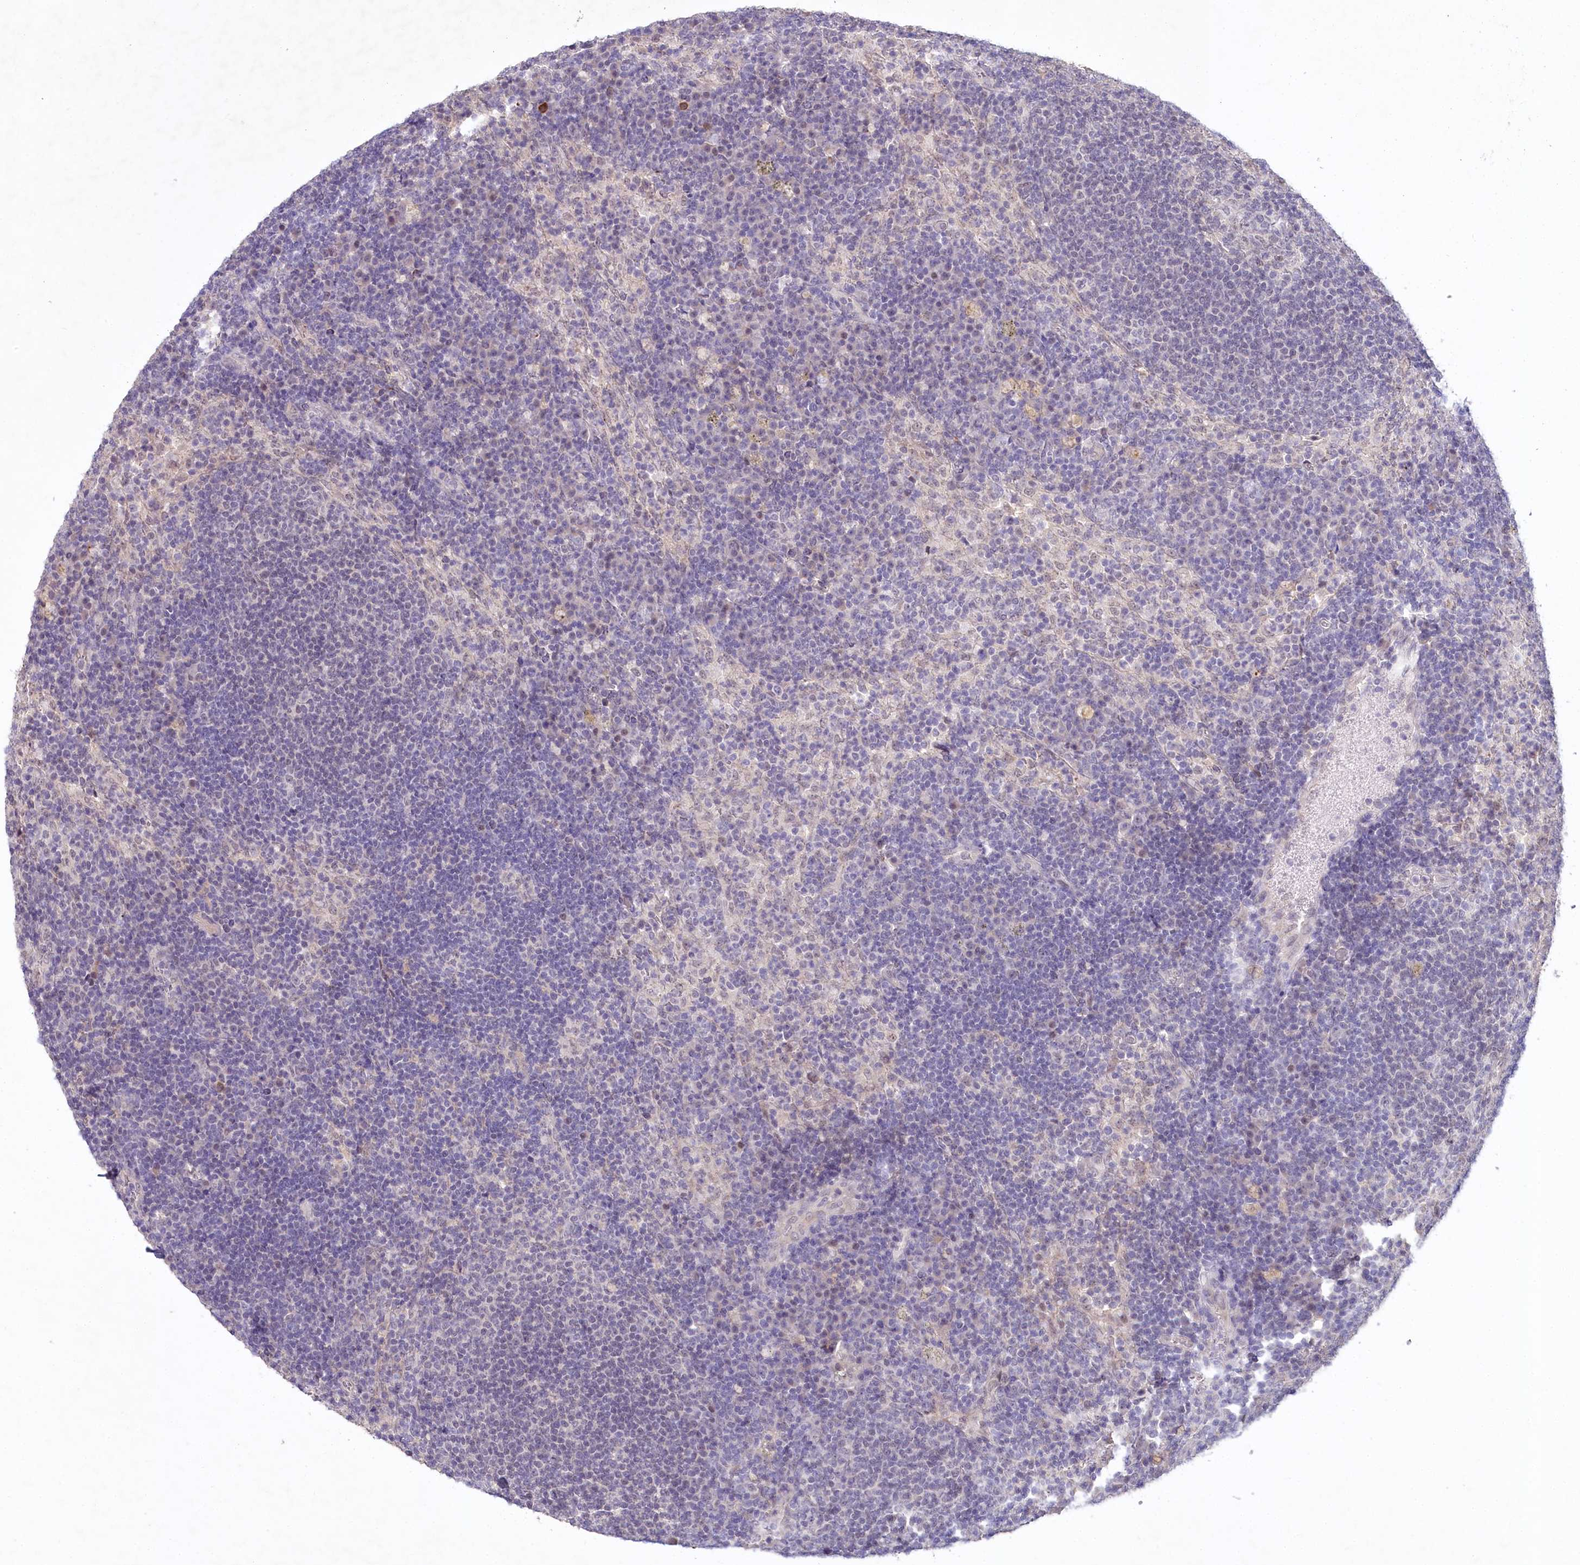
{"staining": {"intensity": "weak", "quantity": "25%-75%", "location": "nuclear"}, "tissue": "lymph node", "cell_type": "Germinal center cells", "image_type": "normal", "snomed": [{"axis": "morphology", "description": "Normal tissue, NOS"}, {"axis": "topography", "description": "Lymph node"}], "caption": "Lymph node stained with immunohistochemistry (IHC) shows weak nuclear staining in approximately 25%-75% of germinal center cells. (Brightfield microscopy of DAB IHC at high magnification).", "gene": "AMTN", "patient": {"sex": "female", "age": 70}}